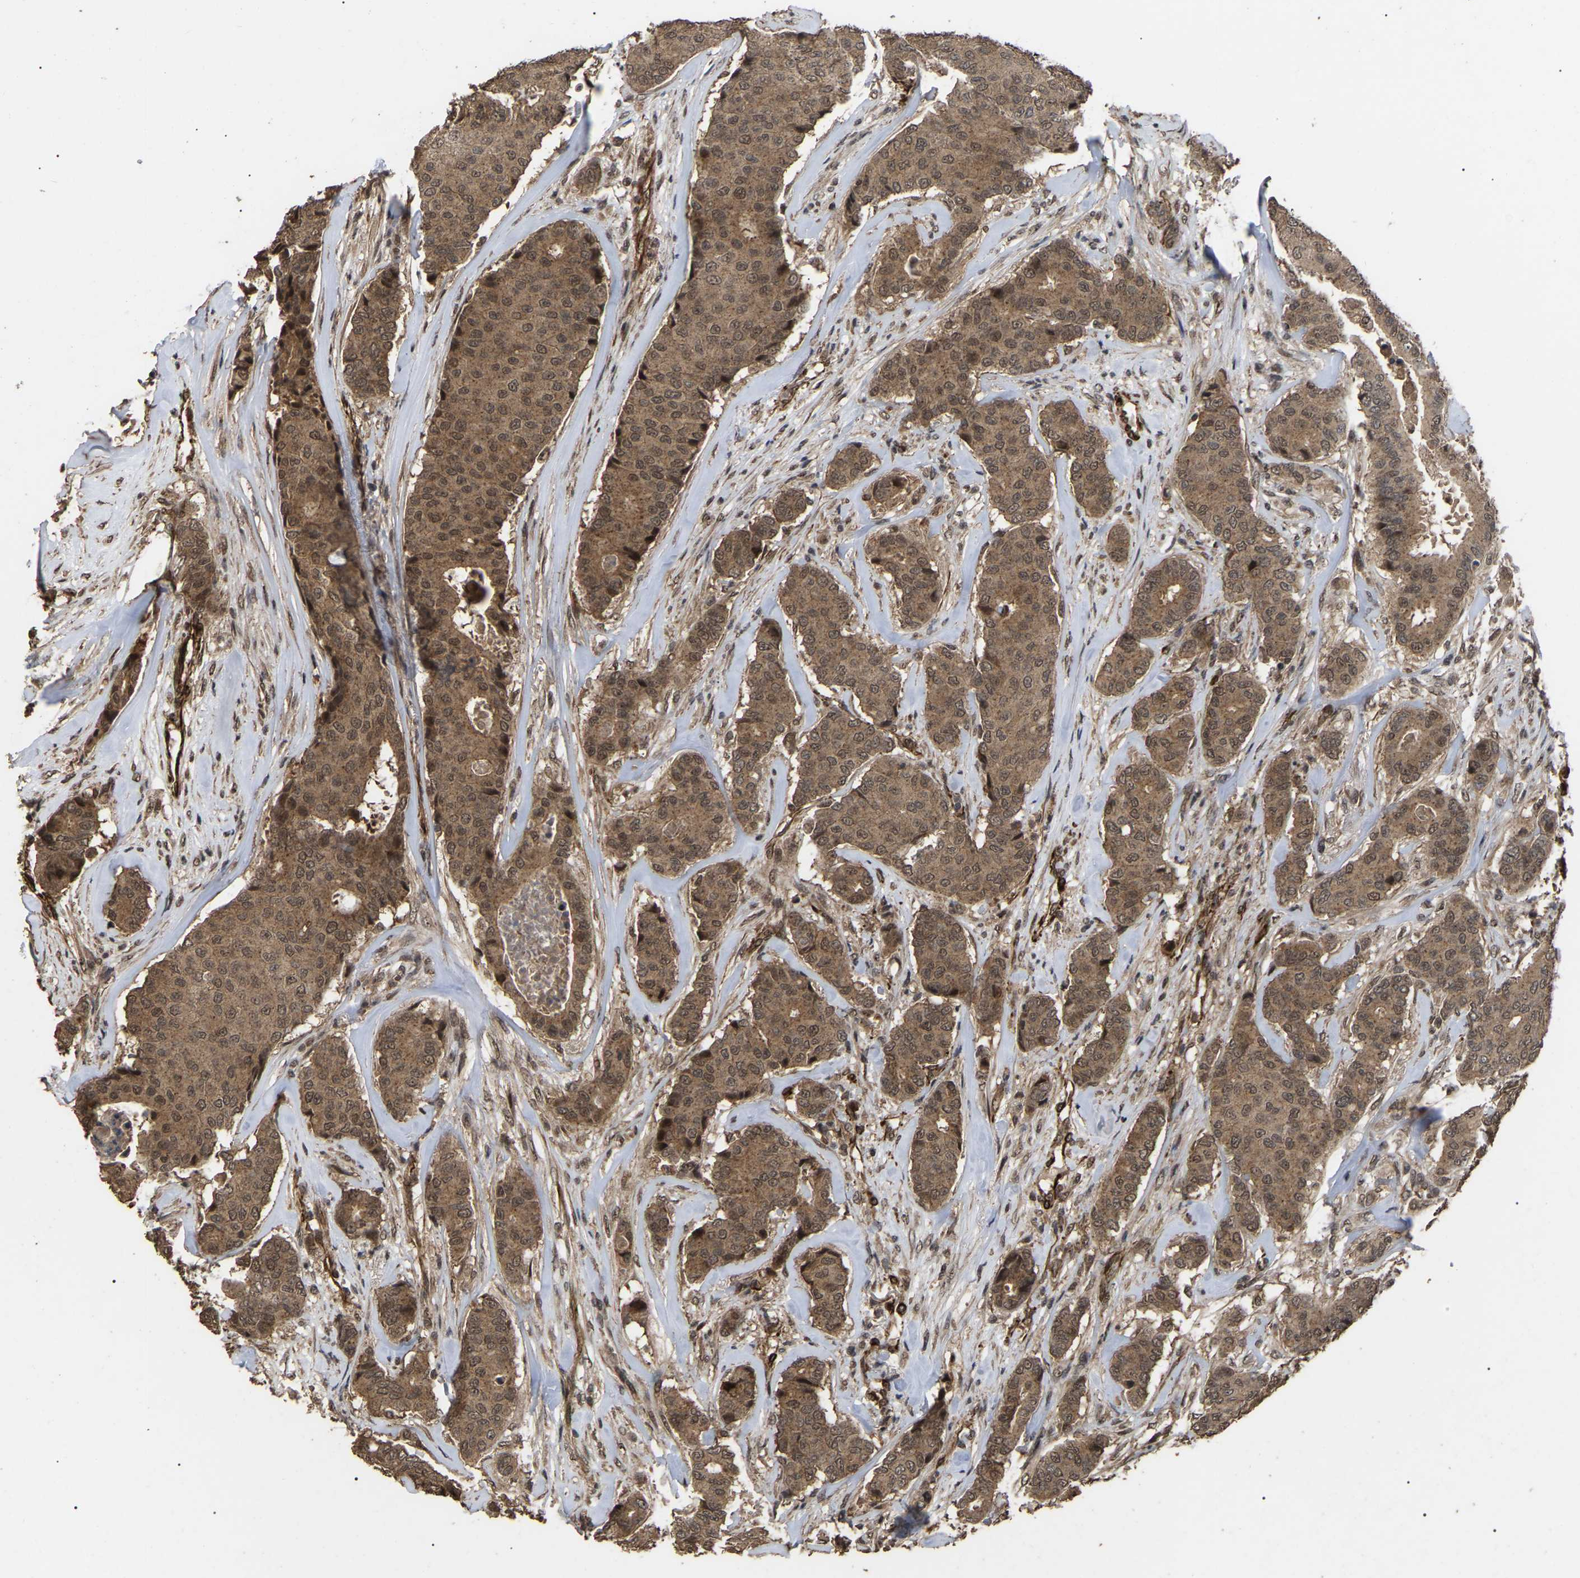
{"staining": {"intensity": "moderate", "quantity": ">75%", "location": "cytoplasmic/membranous"}, "tissue": "breast cancer", "cell_type": "Tumor cells", "image_type": "cancer", "snomed": [{"axis": "morphology", "description": "Duct carcinoma"}, {"axis": "topography", "description": "Breast"}], "caption": "This histopathology image exhibits breast intraductal carcinoma stained with immunohistochemistry to label a protein in brown. The cytoplasmic/membranous of tumor cells show moderate positivity for the protein. Nuclei are counter-stained blue.", "gene": "FAM161B", "patient": {"sex": "female", "age": 75}}